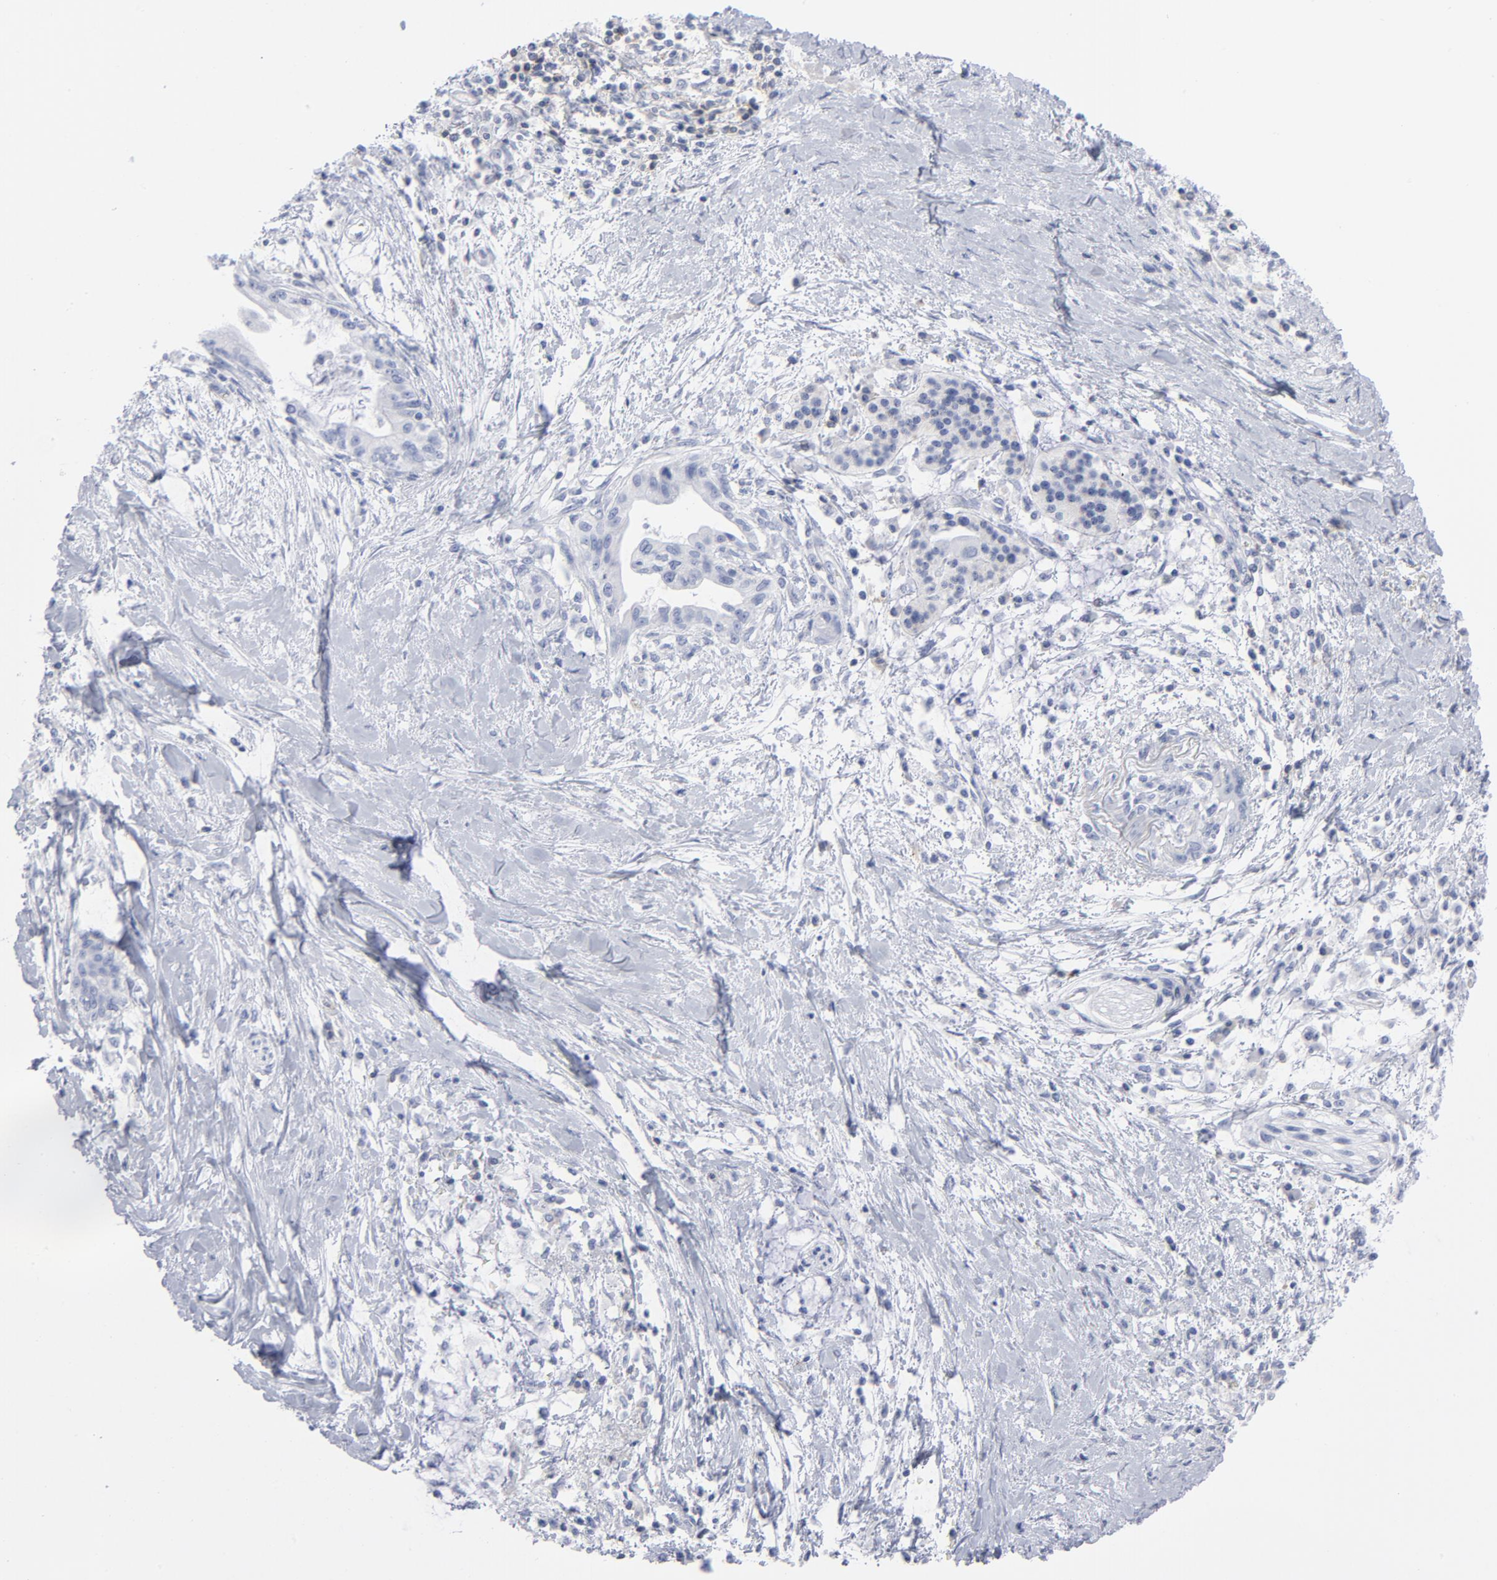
{"staining": {"intensity": "negative", "quantity": "none", "location": "none"}, "tissue": "pancreatic cancer", "cell_type": "Tumor cells", "image_type": "cancer", "snomed": [{"axis": "morphology", "description": "Adenocarcinoma, NOS"}, {"axis": "topography", "description": "Pancreas"}], "caption": "An image of human adenocarcinoma (pancreatic) is negative for staining in tumor cells.", "gene": "P2RY8", "patient": {"sex": "female", "age": 64}}